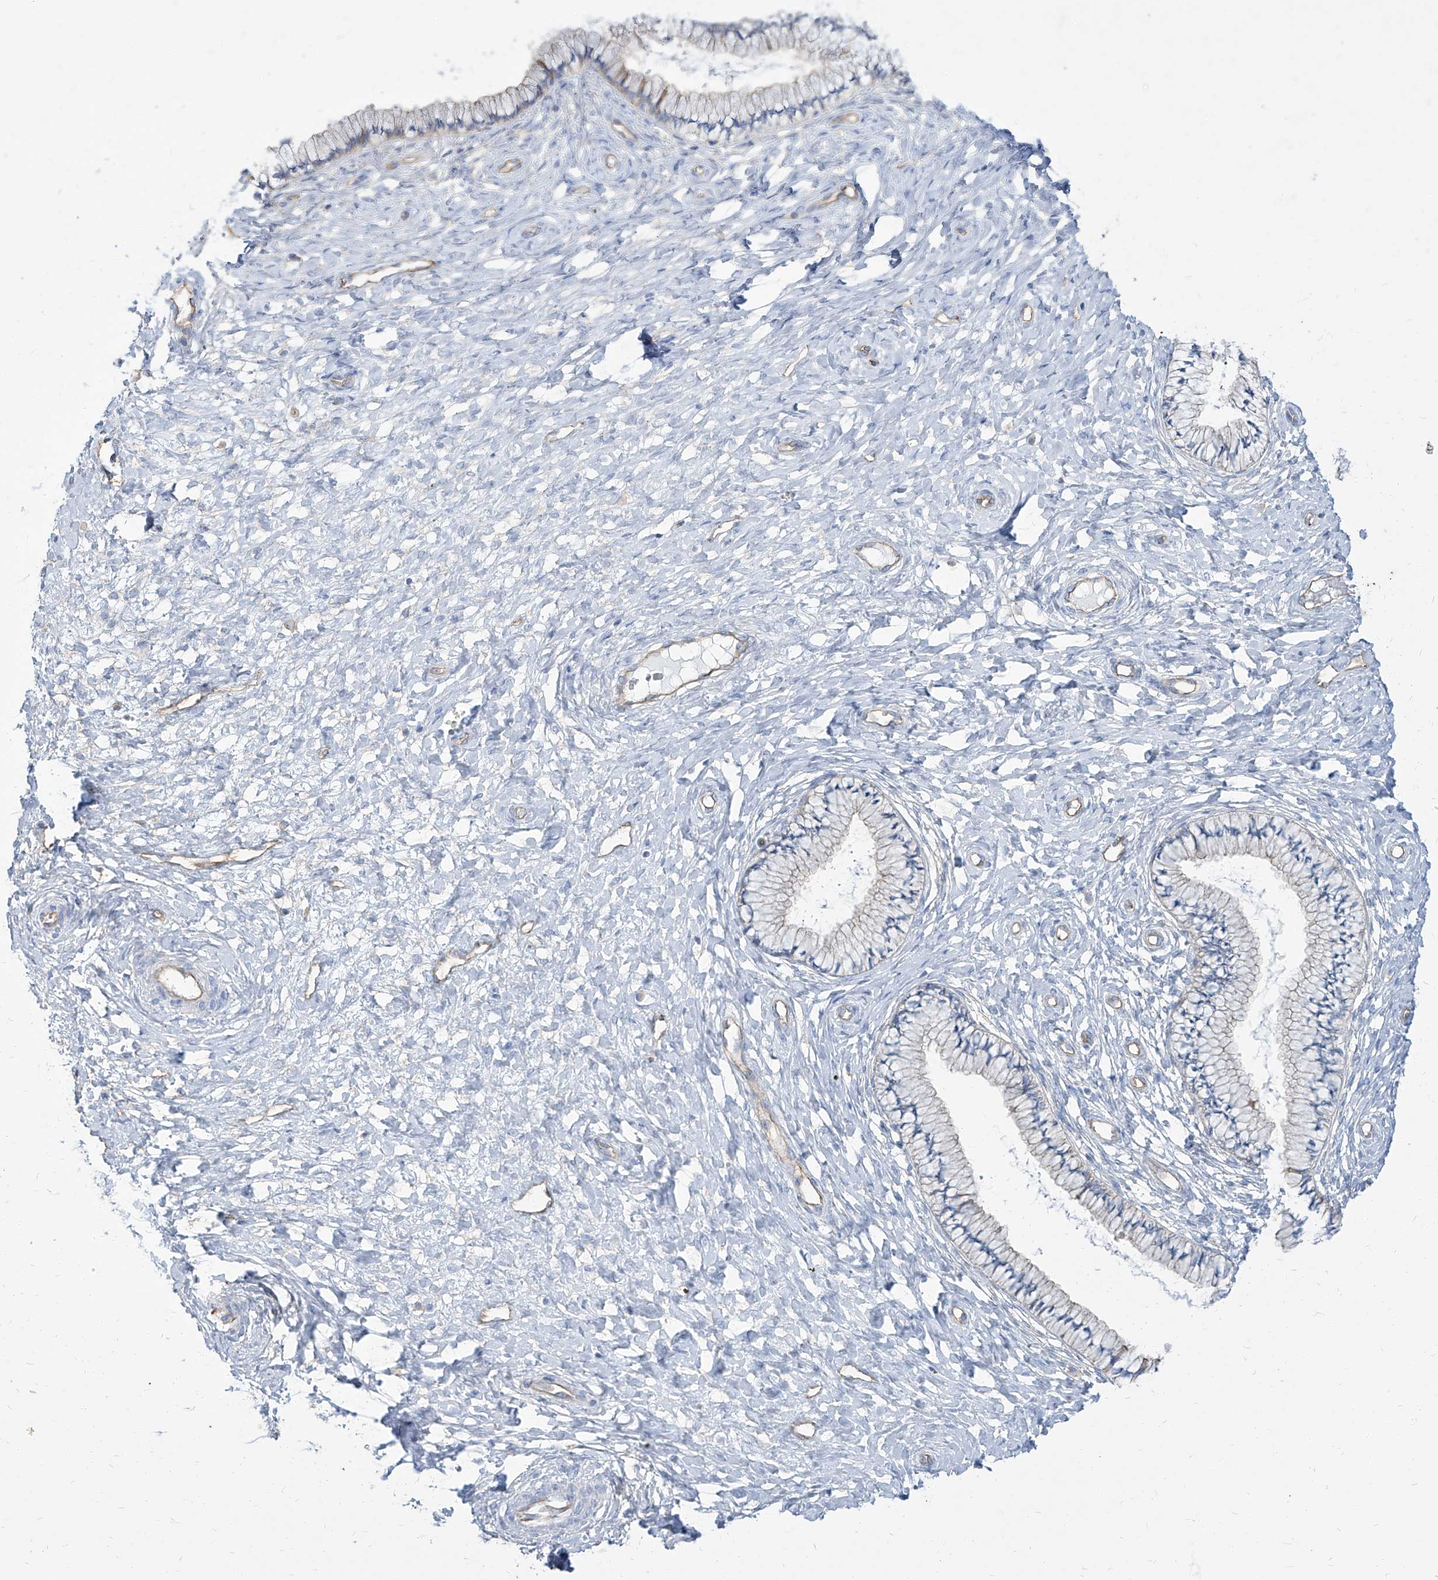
{"staining": {"intensity": "moderate", "quantity": "<25%", "location": "cytoplasmic/membranous"}, "tissue": "cervix", "cell_type": "Glandular cells", "image_type": "normal", "snomed": [{"axis": "morphology", "description": "Normal tissue, NOS"}, {"axis": "topography", "description": "Cervix"}], "caption": "Brown immunohistochemical staining in unremarkable cervix exhibits moderate cytoplasmic/membranous positivity in approximately <25% of glandular cells.", "gene": "TXLNB", "patient": {"sex": "female", "age": 36}}